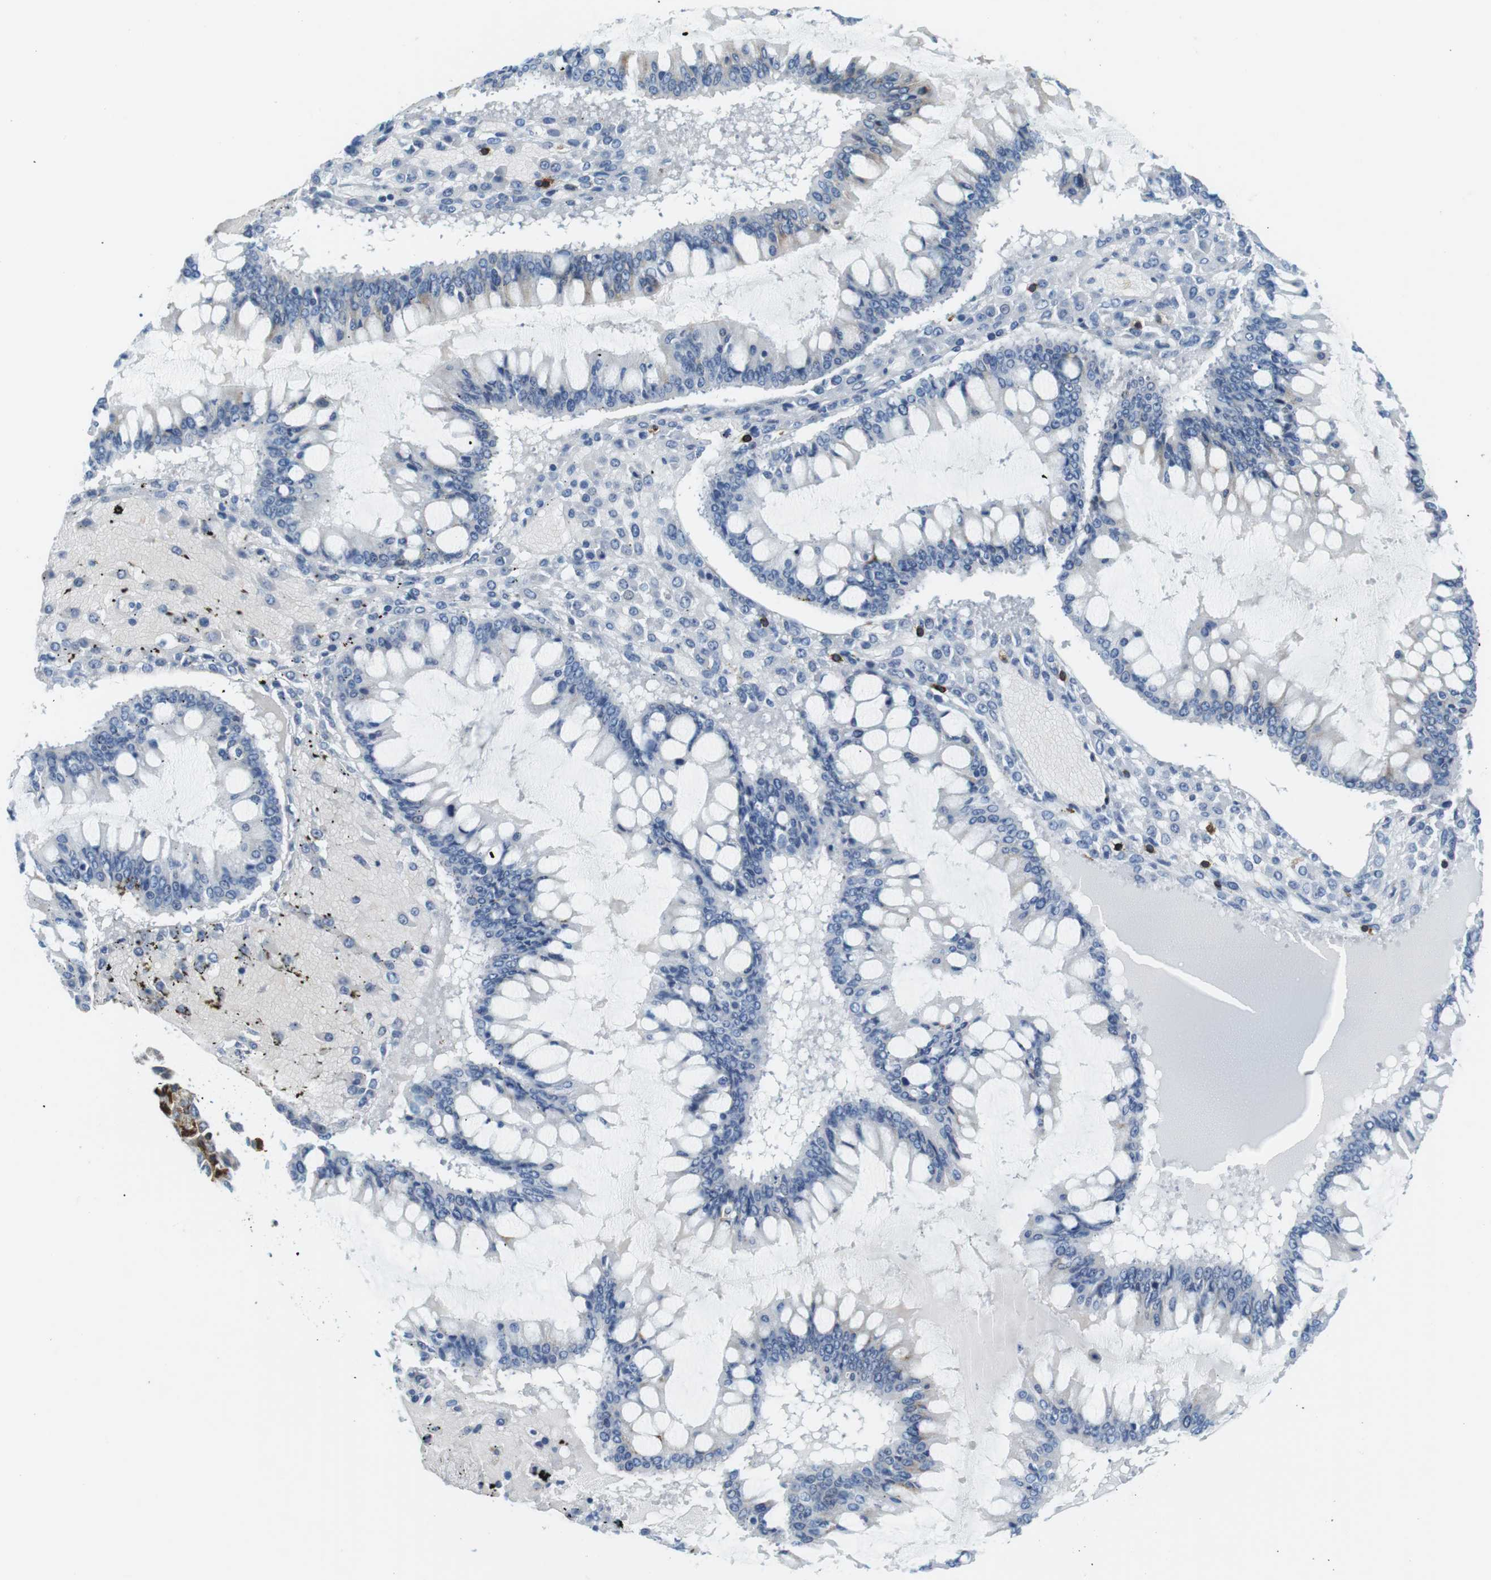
{"staining": {"intensity": "negative", "quantity": "none", "location": "none"}, "tissue": "ovarian cancer", "cell_type": "Tumor cells", "image_type": "cancer", "snomed": [{"axis": "morphology", "description": "Cystadenocarcinoma, mucinous, NOS"}, {"axis": "topography", "description": "Ovary"}], "caption": "Immunohistochemical staining of ovarian cancer (mucinous cystadenocarcinoma) shows no significant positivity in tumor cells.", "gene": "CIITA", "patient": {"sex": "female", "age": 73}}